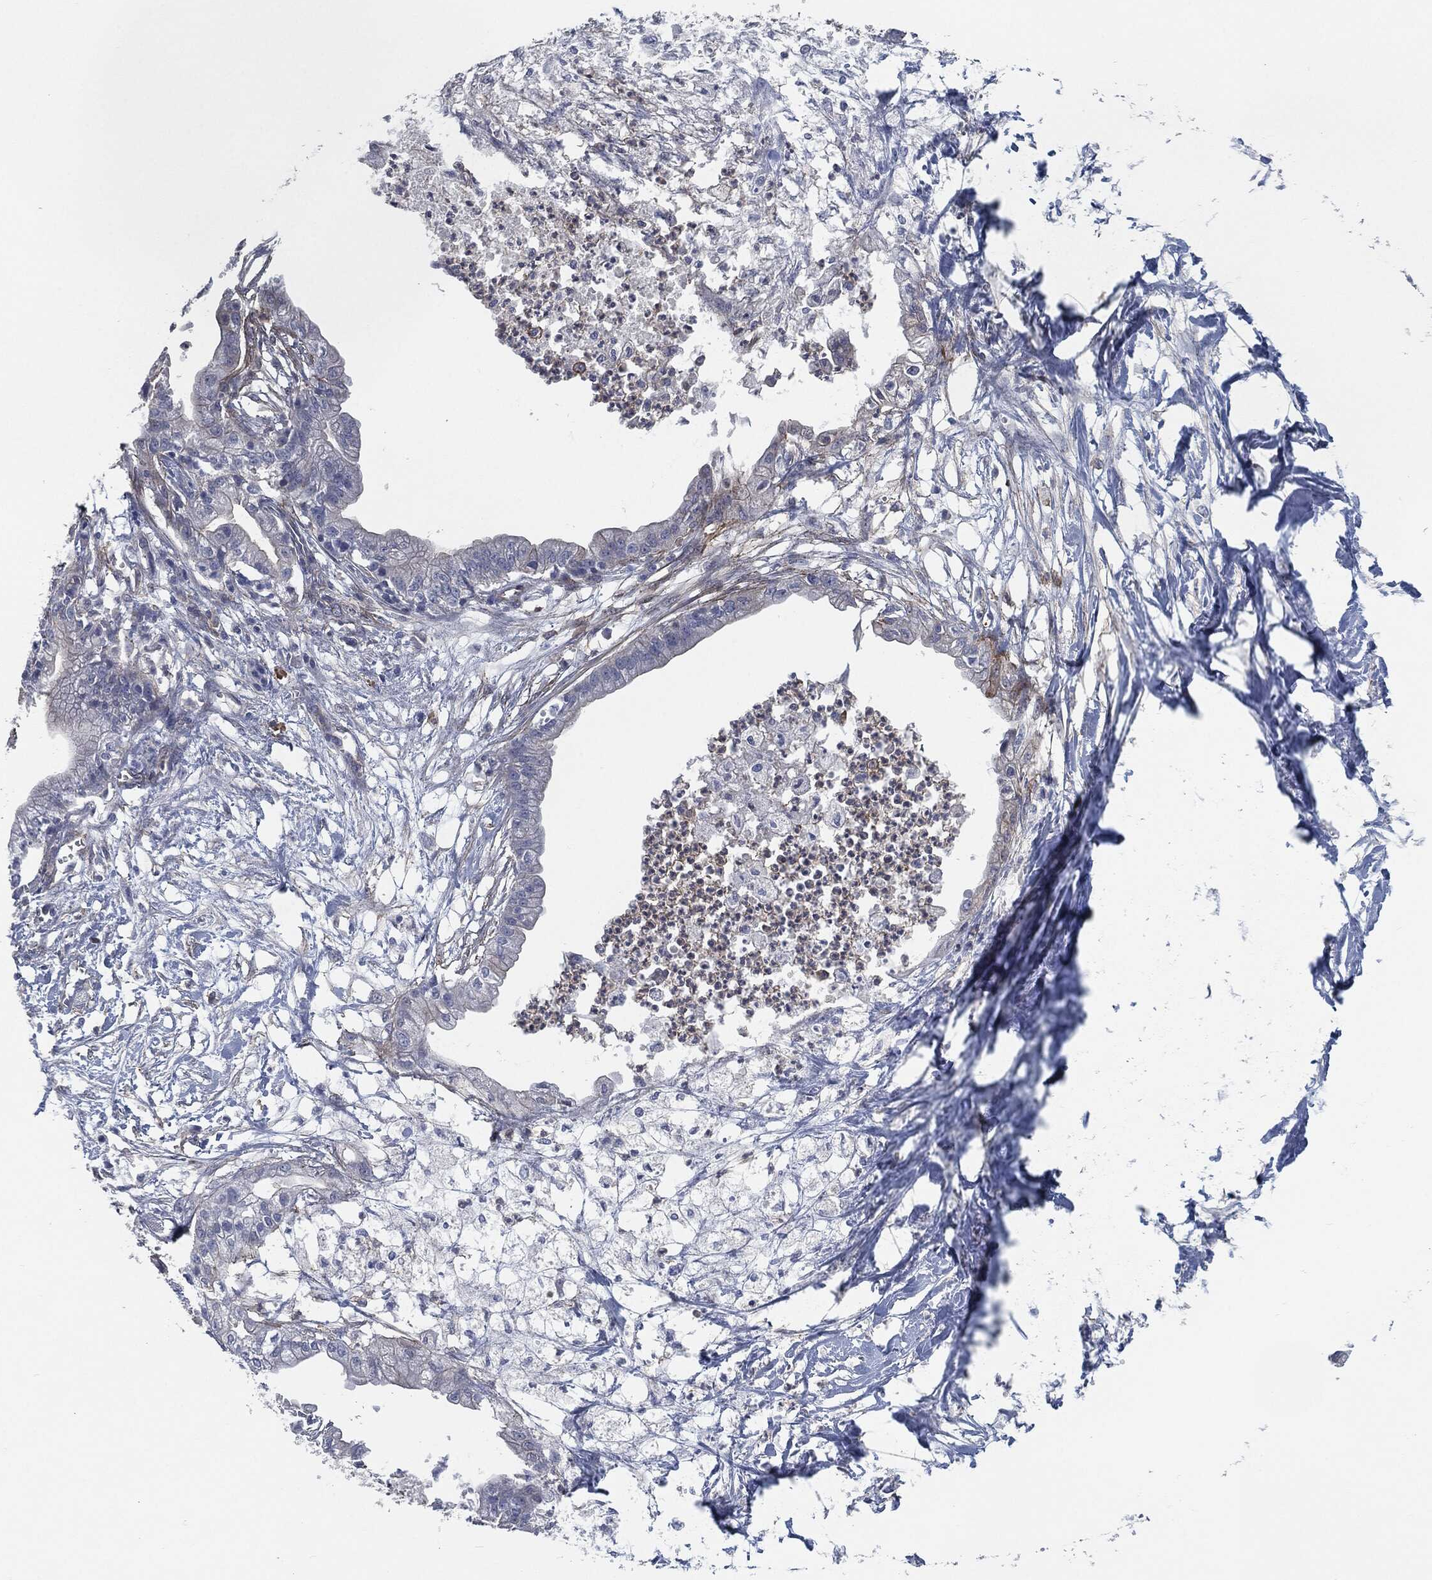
{"staining": {"intensity": "negative", "quantity": "none", "location": "none"}, "tissue": "pancreatic cancer", "cell_type": "Tumor cells", "image_type": "cancer", "snomed": [{"axis": "morphology", "description": "Normal tissue, NOS"}, {"axis": "morphology", "description": "Adenocarcinoma, NOS"}, {"axis": "topography", "description": "Pancreas"}], "caption": "DAB immunohistochemical staining of pancreatic adenocarcinoma demonstrates no significant staining in tumor cells.", "gene": "SVIL", "patient": {"sex": "female", "age": 58}}